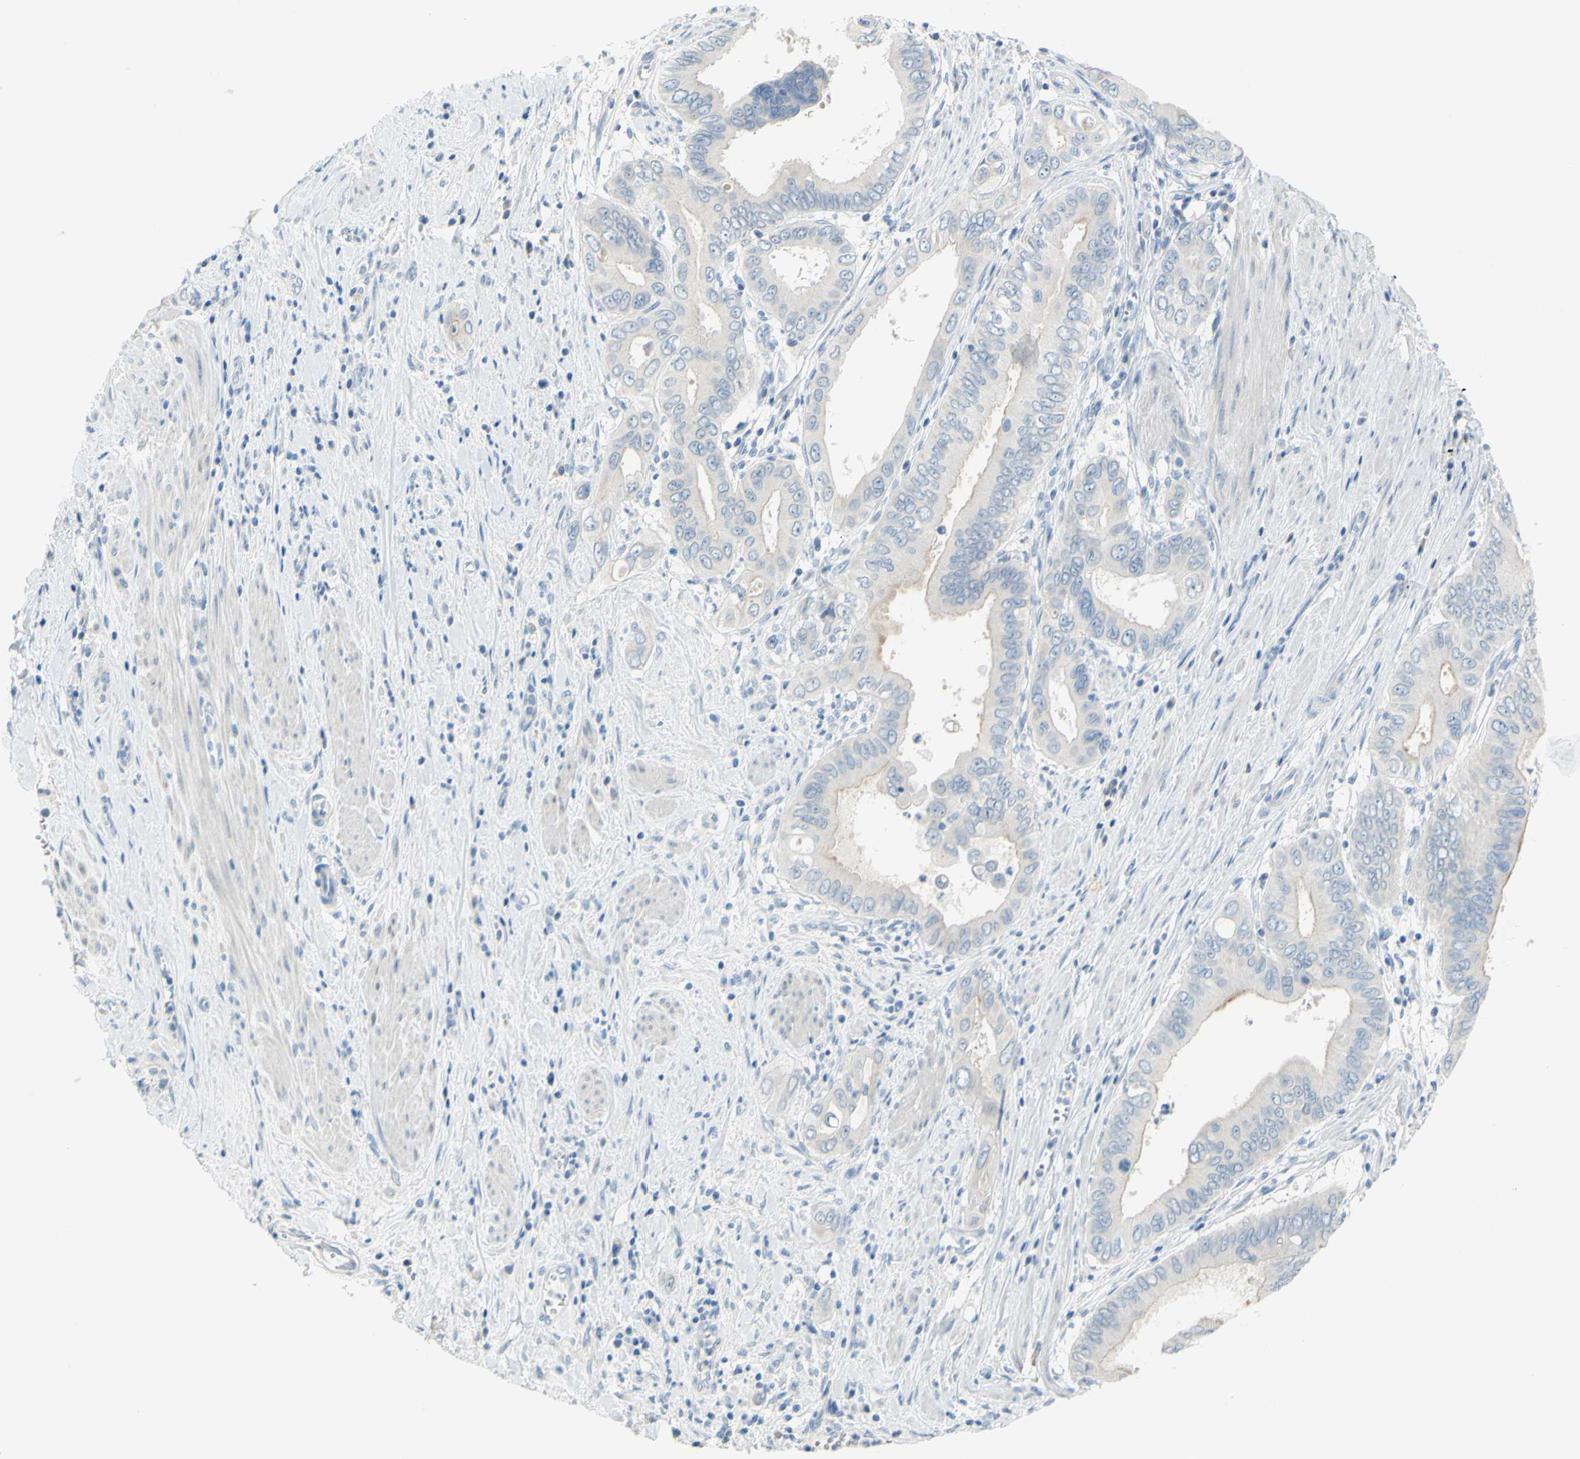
{"staining": {"intensity": "weak", "quantity": "<25%", "location": "cytoplasmic/membranous"}, "tissue": "pancreatic cancer", "cell_type": "Tumor cells", "image_type": "cancer", "snomed": [{"axis": "morphology", "description": "Normal tissue, NOS"}, {"axis": "topography", "description": "Lymph node"}], "caption": "IHC micrograph of neoplastic tissue: pancreatic cancer stained with DAB demonstrates no significant protein expression in tumor cells.", "gene": "SLC1A2", "patient": {"sex": "male", "age": 50}}